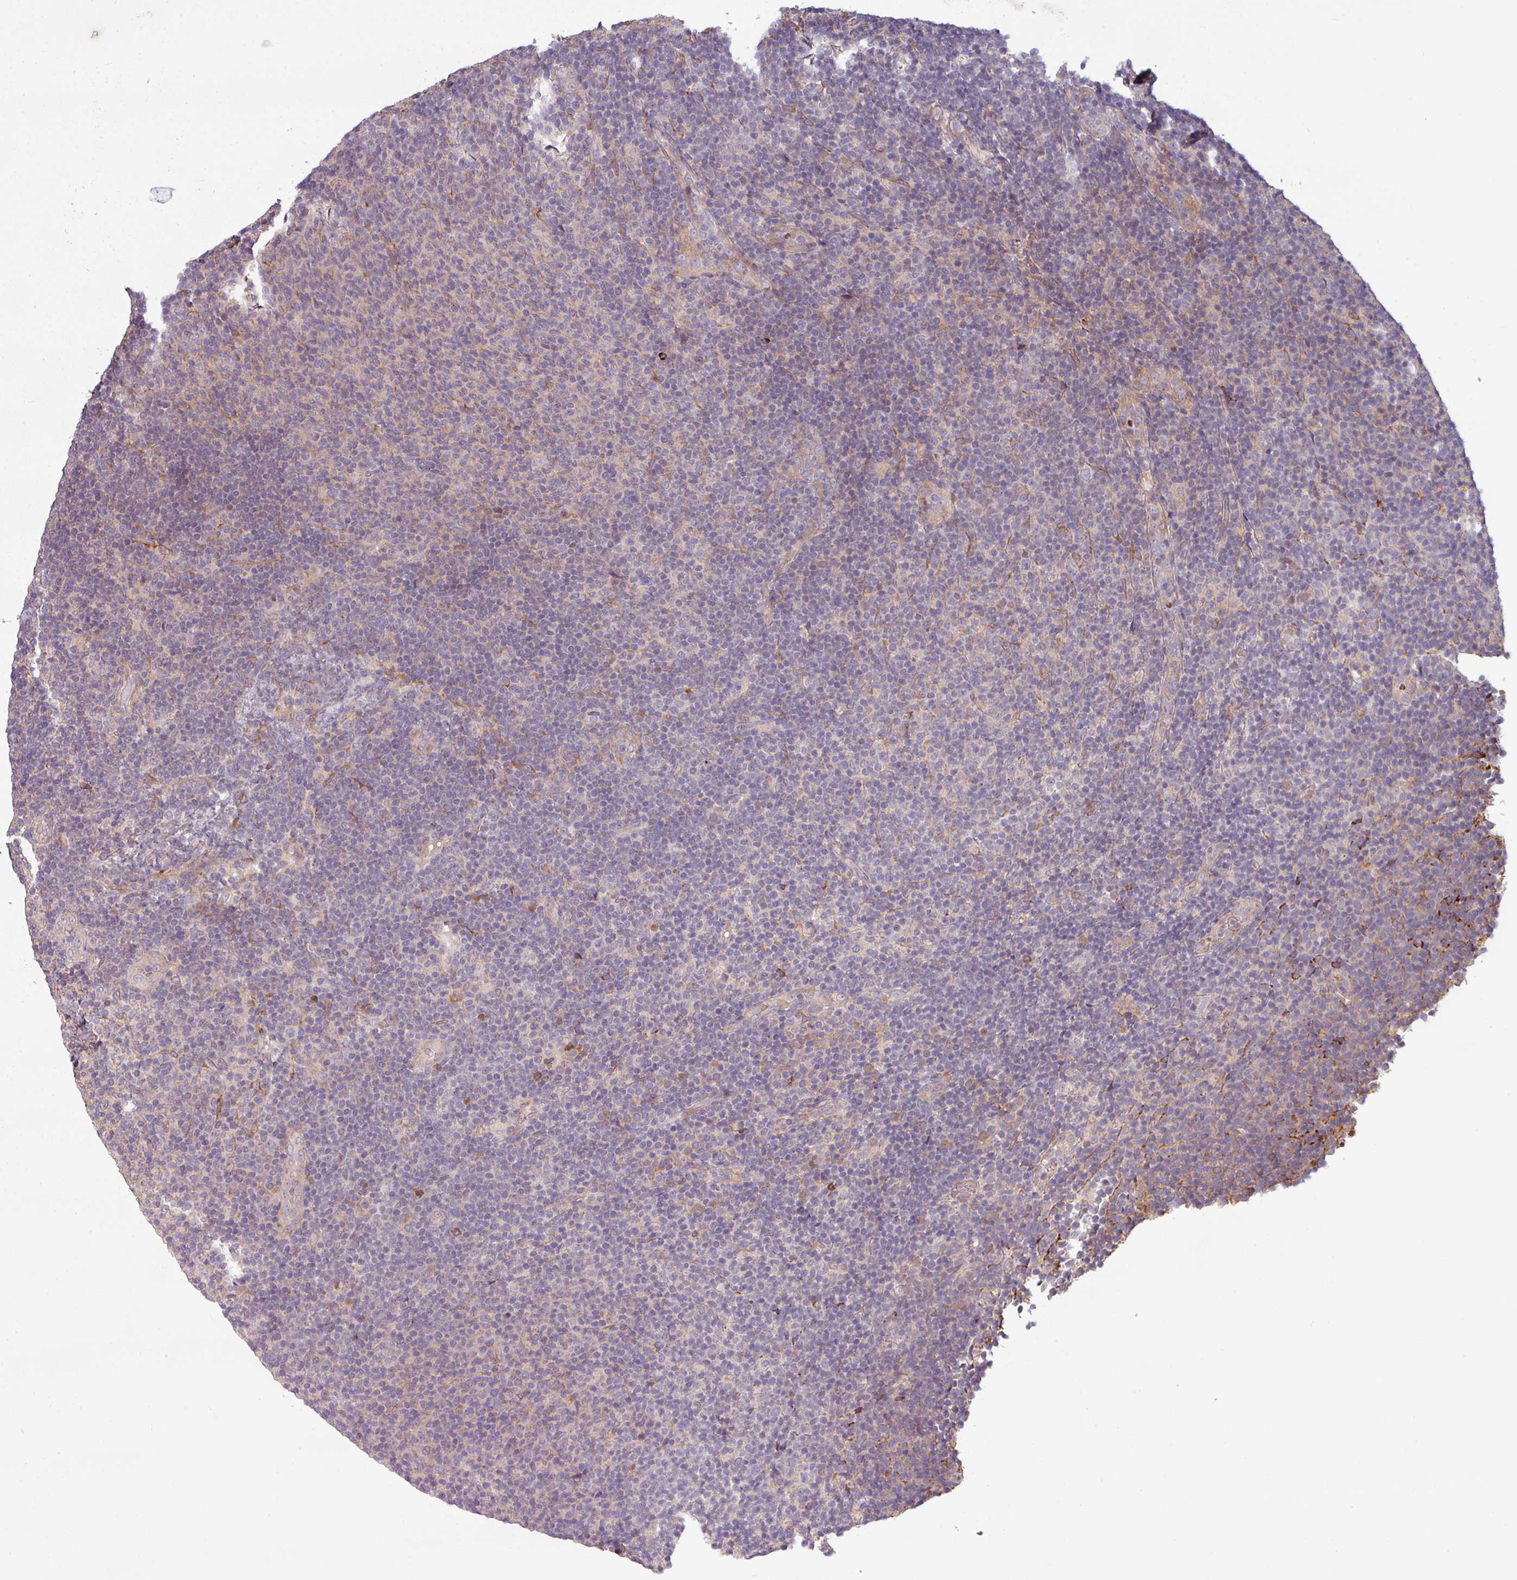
{"staining": {"intensity": "negative", "quantity": "none", "location": "none"}, "tissue": "lymphoma", "cell_type": "Tumor cells", "image_type": "cancer", "snomed": [{"axis": "morphology", "description": "Malignant lymphoma, non-Hodgkin's type, Low grade"}, {"axis": "topography", "description": "Lymph node"}], "caption": "DAB (3,3'-diaminobenzidine) immunohistochemical staining of human low-grade malignant lymphoma, non-Hodgkin's type reveals no significant staining in tumor cells.", "gene": "PAPLN", "patient": {"sex": "male", "age": 66}}